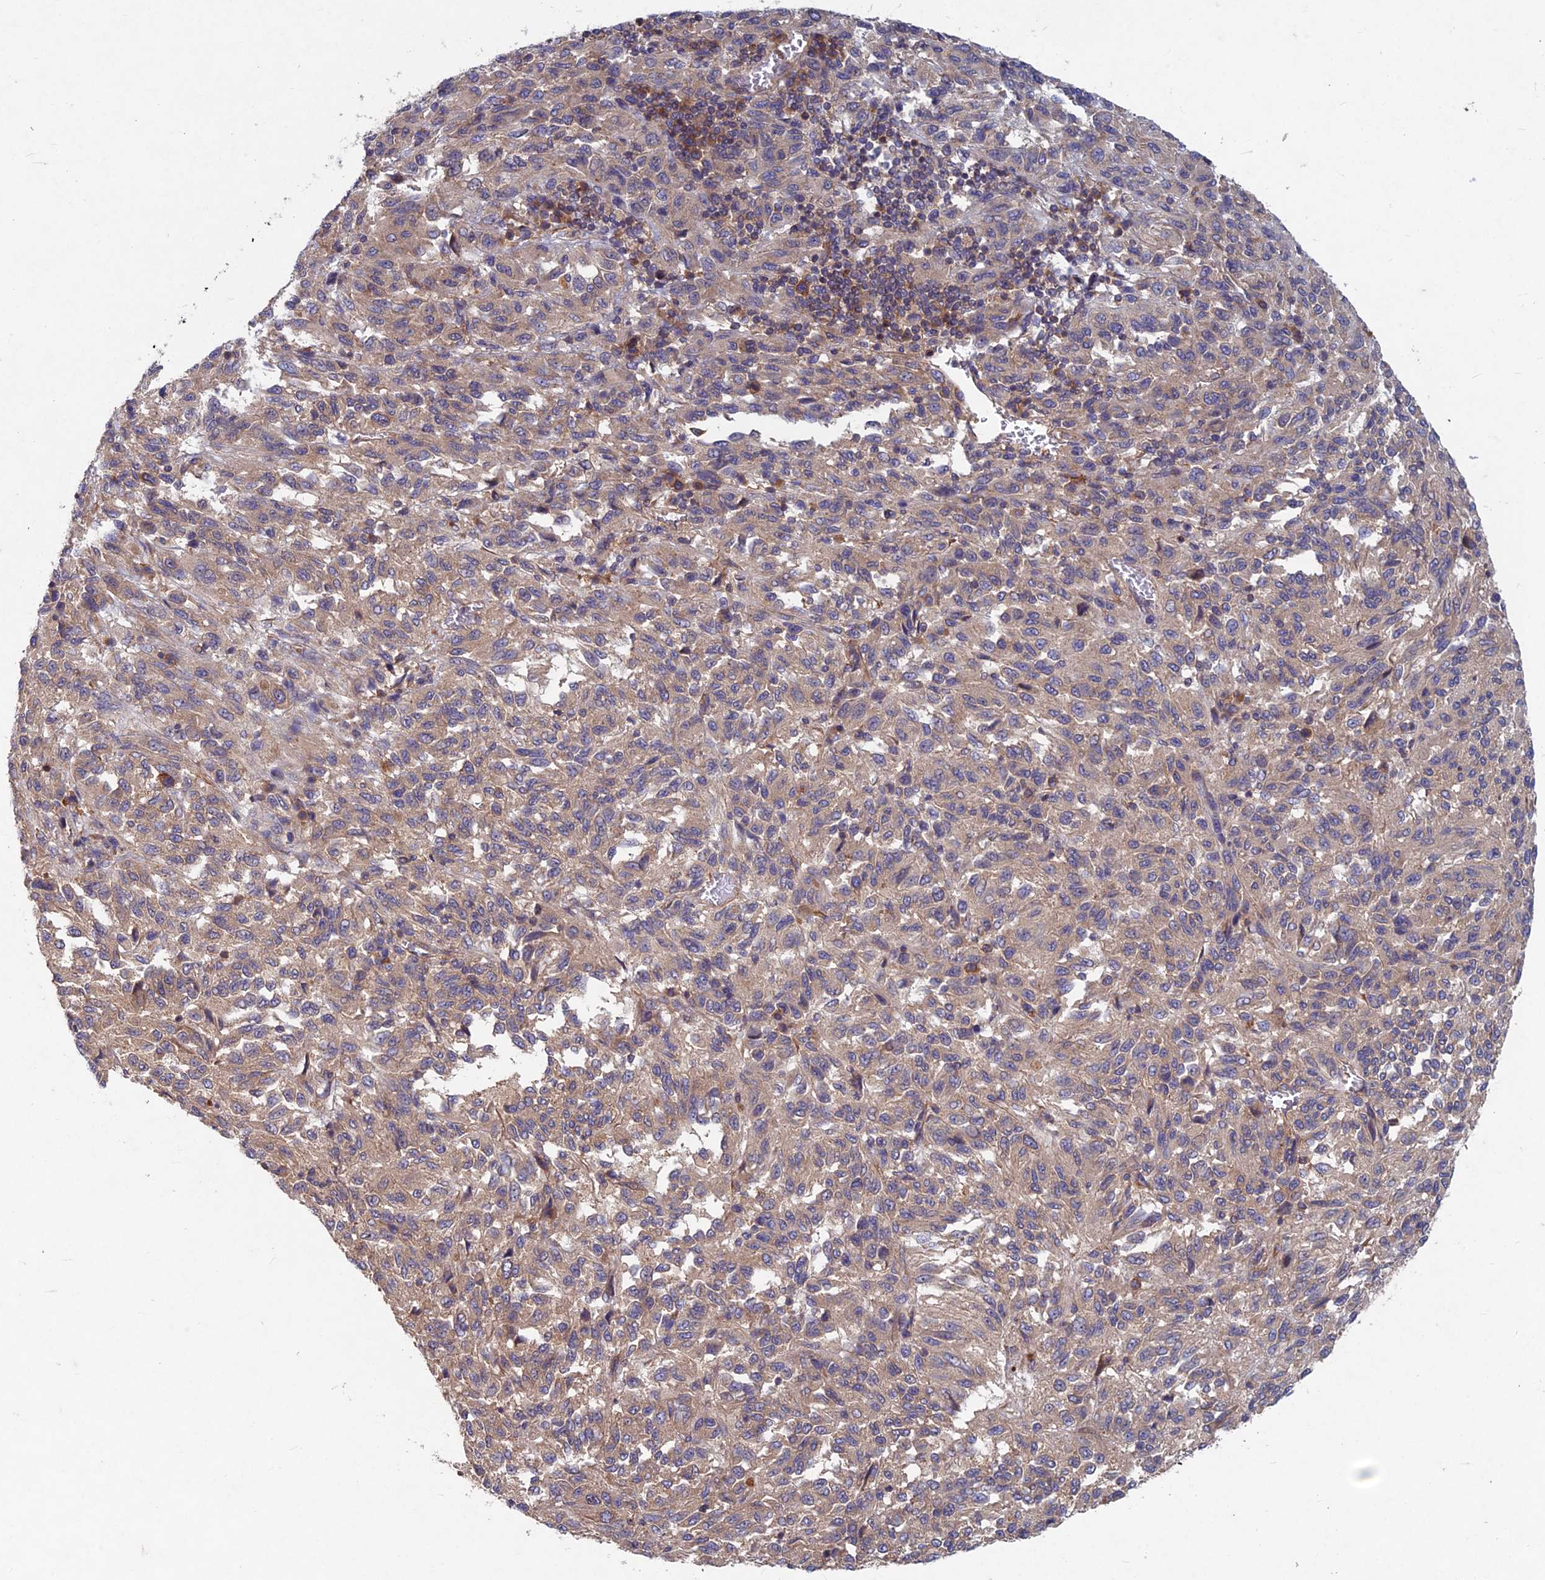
{"staining": {"intensity": "moderate", "quantity": ">75%", "location": "cytoplasmic/membranous"}, "tissue": "melanoma", "cell_type": "Tumor cells", "image_type": "cancer", "snomed": [{"axis": "morphology", "description": "Malignant melanoma, Metastatic site"}, {"axis": "topography", "description": "Lung"}], "caption": "Moderate cytoplasmic/membranous positivity for a protein is identified in about >75% of tumor cells of malignant melanoma (metastatic site) using immunohistochemistry.", "gene": "NCAPG", "patient": {"sex": "male", "age": 64}}